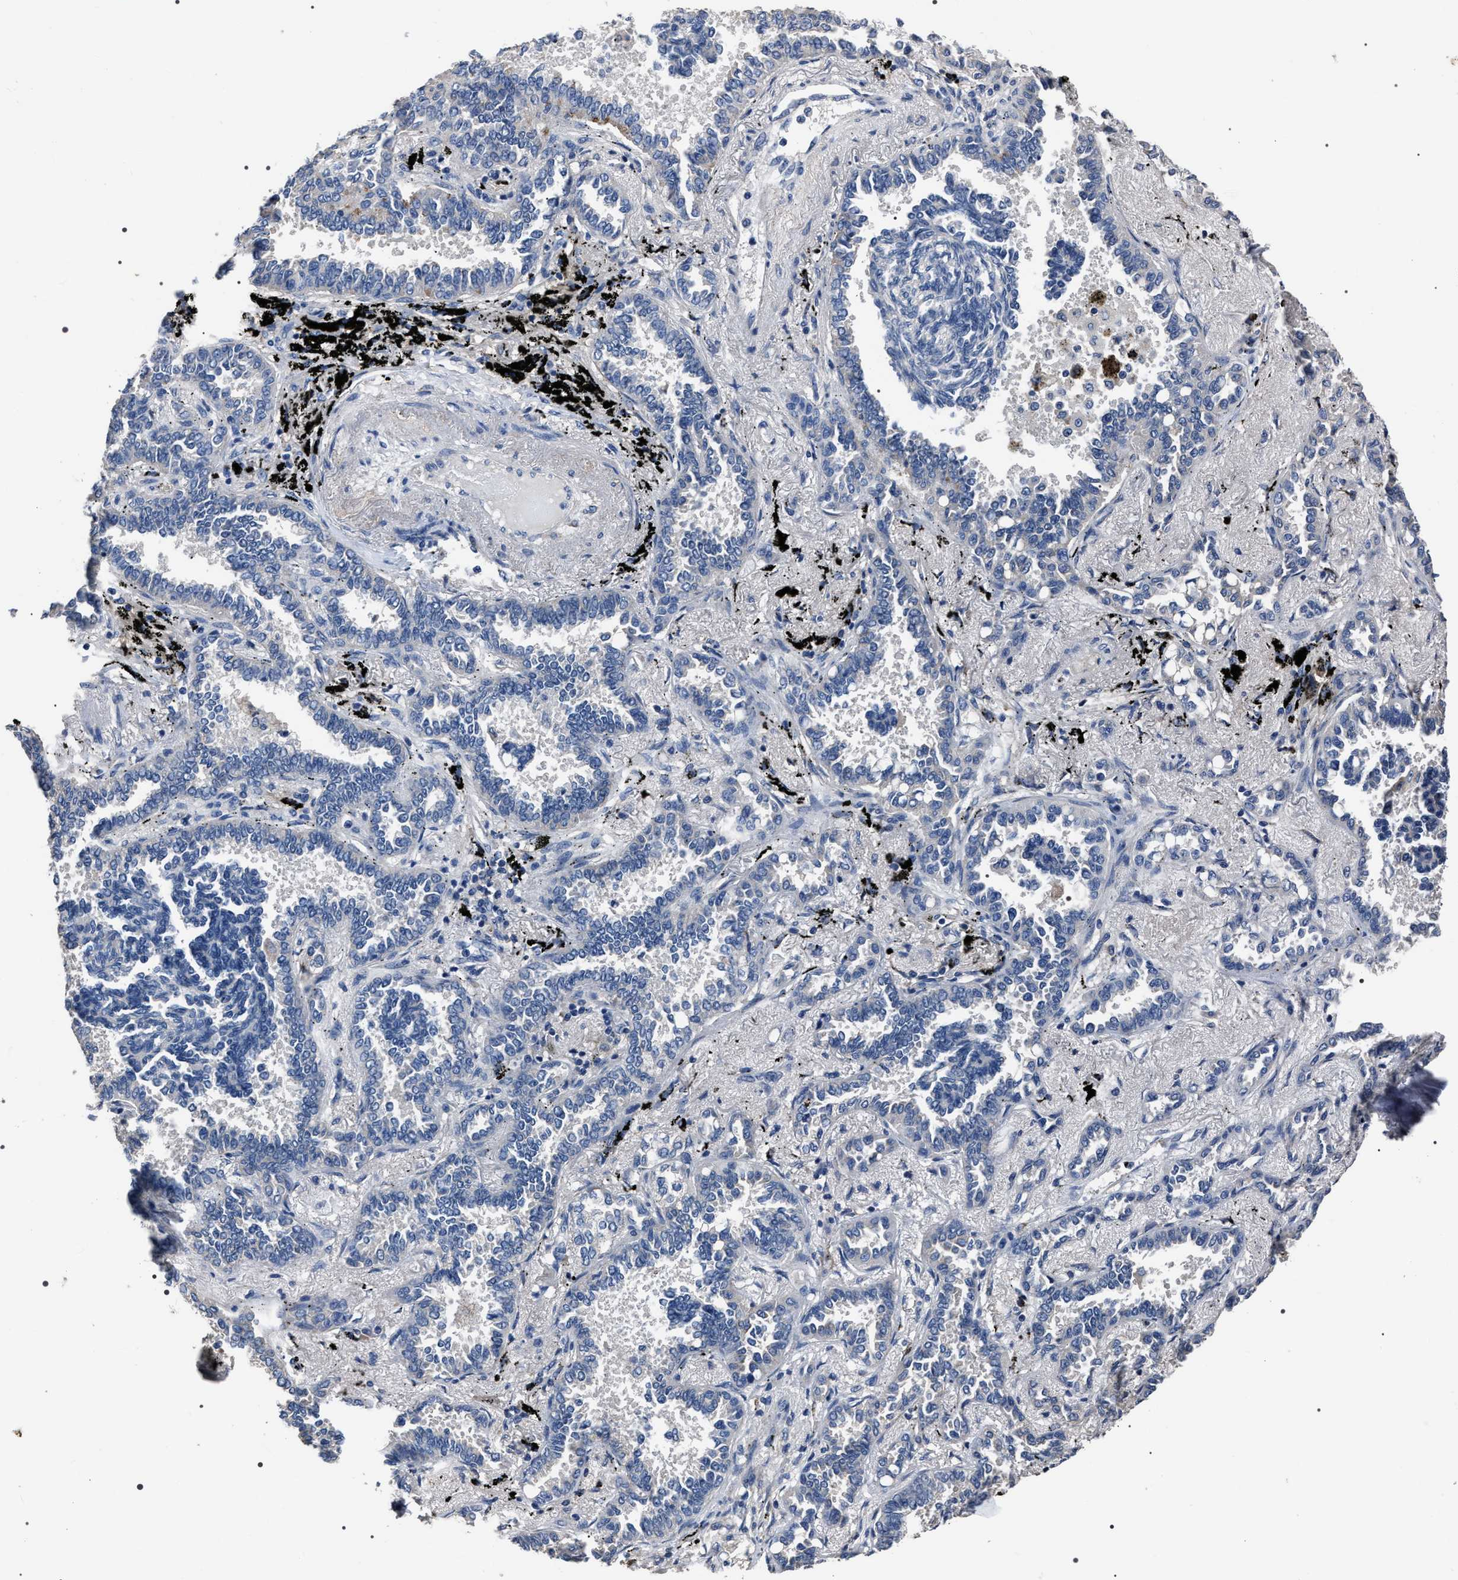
{"staining": {"intensity": "negative", "quantity": "none", "location": "none"}, "tissue": "lung cancer", "cell_type": "Tumor cells", "image_type": "cancer", "snomed": [{"axis": "morphology", "description": "Adenocarcinoma, NOS"}, {"axis": "topography", "description": "Lung"}], "caption": "Lung cancer stained for a protein using IHC displays no expression tumor cells.", "gene": "TRIM54", "patient": {"sex": "male", "age": 59}}